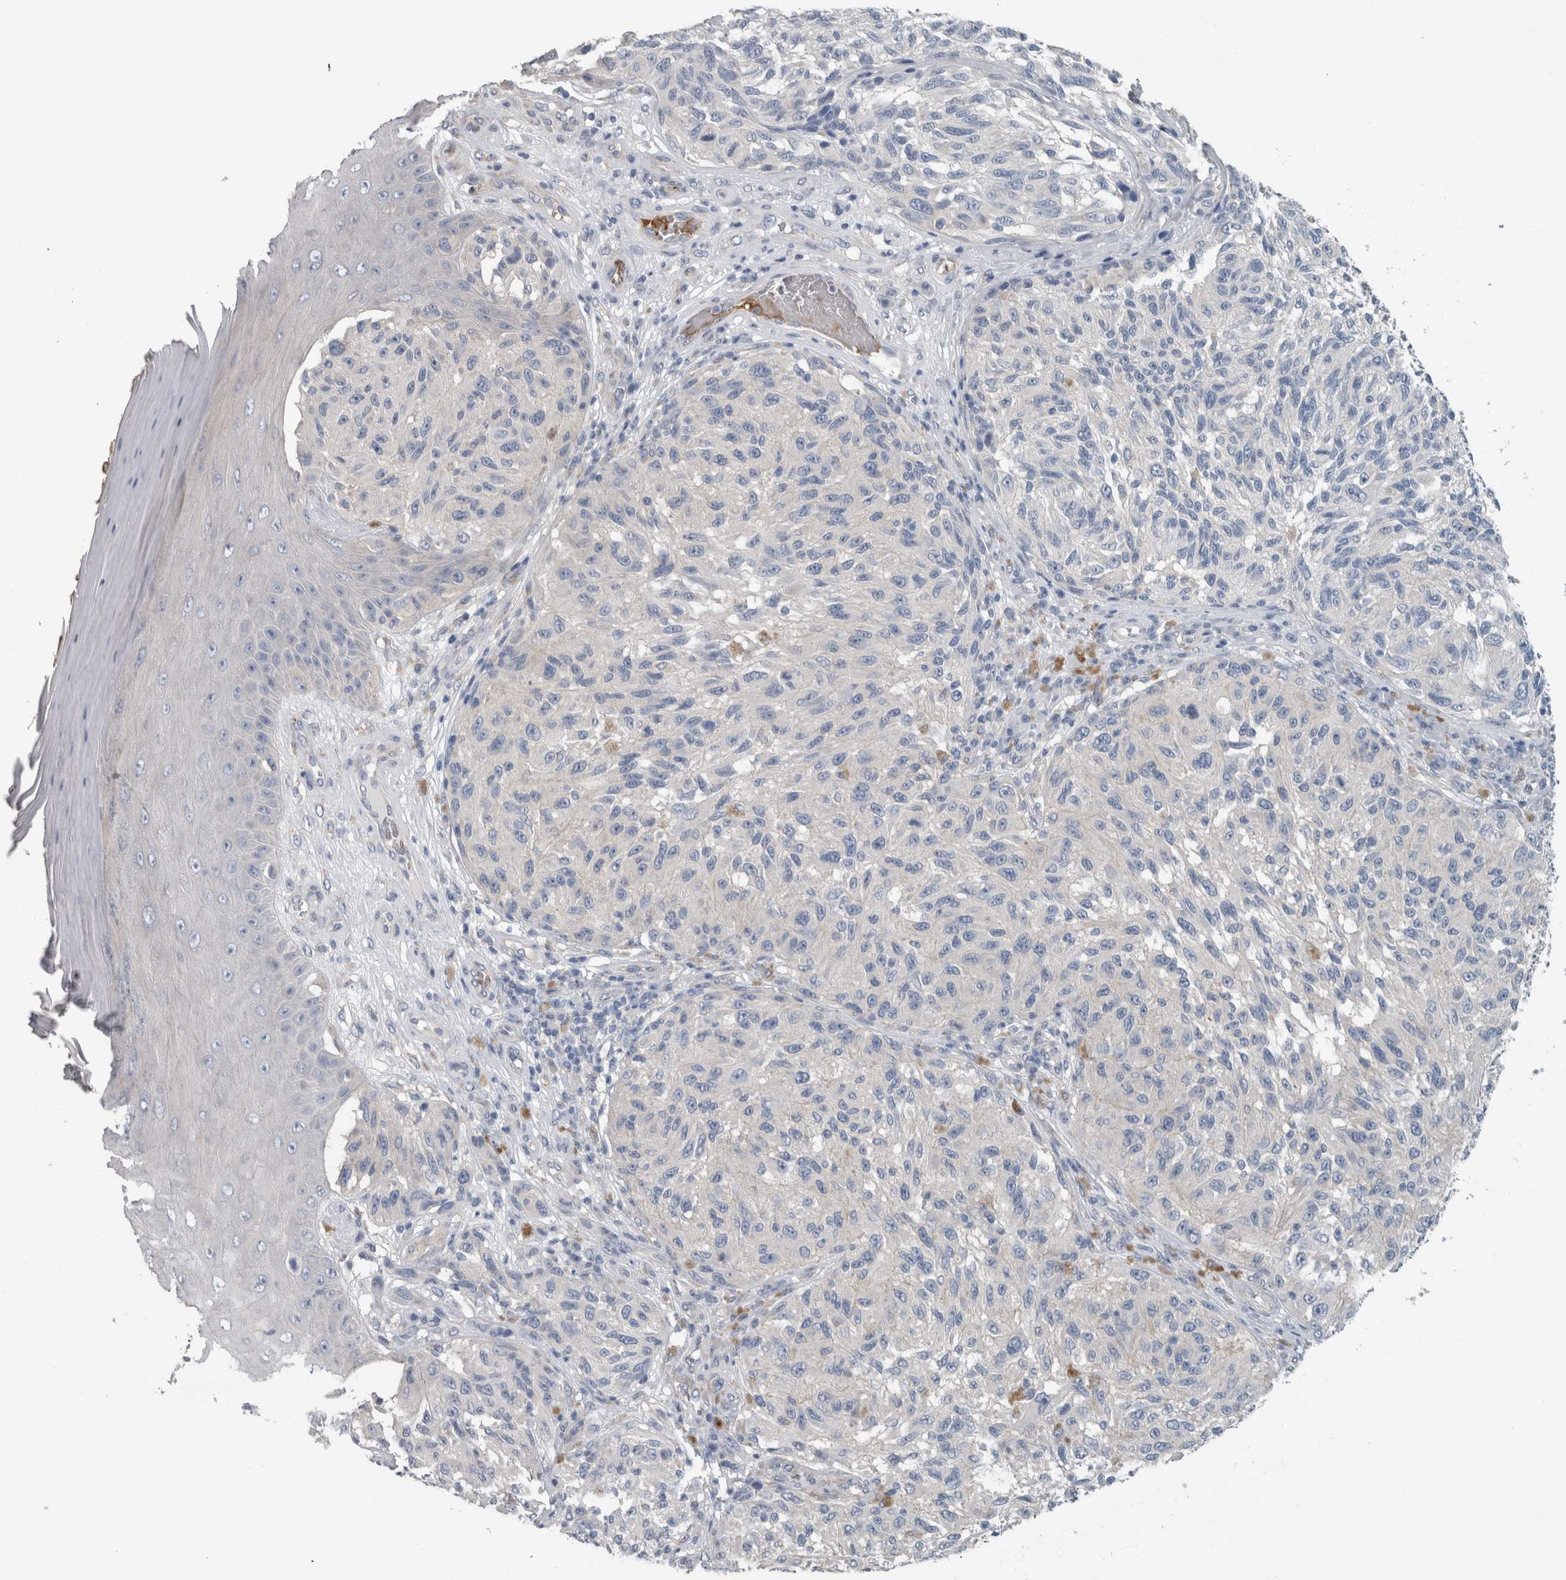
{"staining": {"intensity": "negative", "quantity": "none", "location": "none"}, "tissue": "melanoma", "cell_type": "Tumor cells", "image_type": "cancer", "snomed": [{"axis": "morphology", "description": "Malignant melanoma, NOS"}, {"axis": "topography", "description": "Skin"}], "caption": "IHC of malignant melanoma displays no expression in tumor cells. (DAB (3,3'-diaminobenzidine) immunohistochemistry (IHC) visualized using brightfield microscopy, high magnification).", "gene": "SH3GL2", "patient": {"sex": "female", "age": 73}}